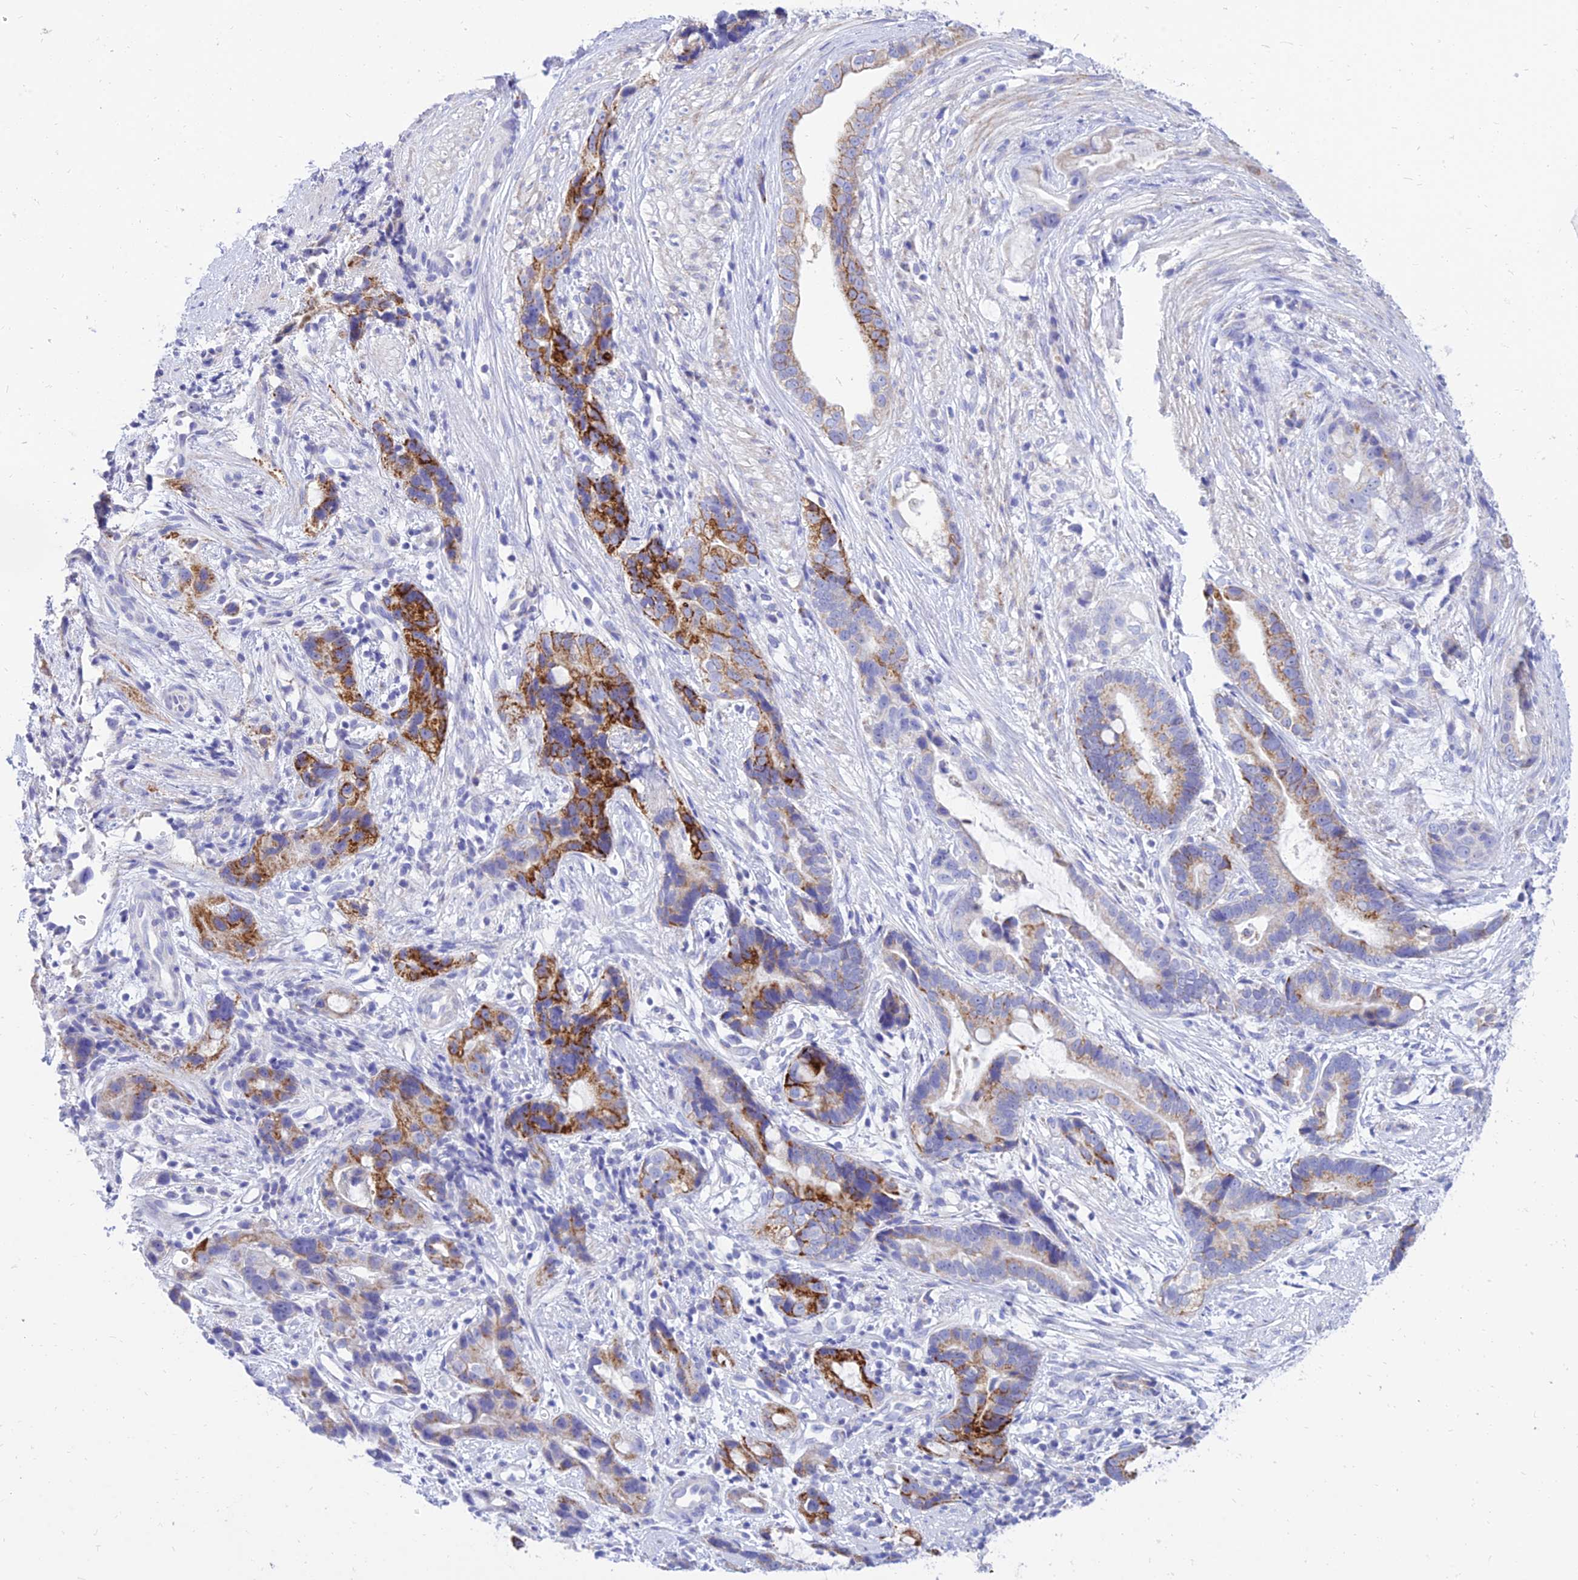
{"staining": {"intensity": "strong", "quantity": "25%-75%", "location": "cytoplasmic/membranous"}, "tissue": "stomach cancer", "cell_type": "Tumor cells", "image_type": "cancer", "snomed": [{"axis": "morphology", "description": "Adenocarcinoma, NOS"}, {"axis": "topography", "description": "Stomach"}], "caption": "A histopathology image showing strong cytoplasmic/membranous expression in approximately 25%-75% of tumor cells in stomach adenocarcinoma, as visualized by brown immunohistochemical staining.", "gene": "PKN3", "patient": {"sex": "male", "age": 55}}